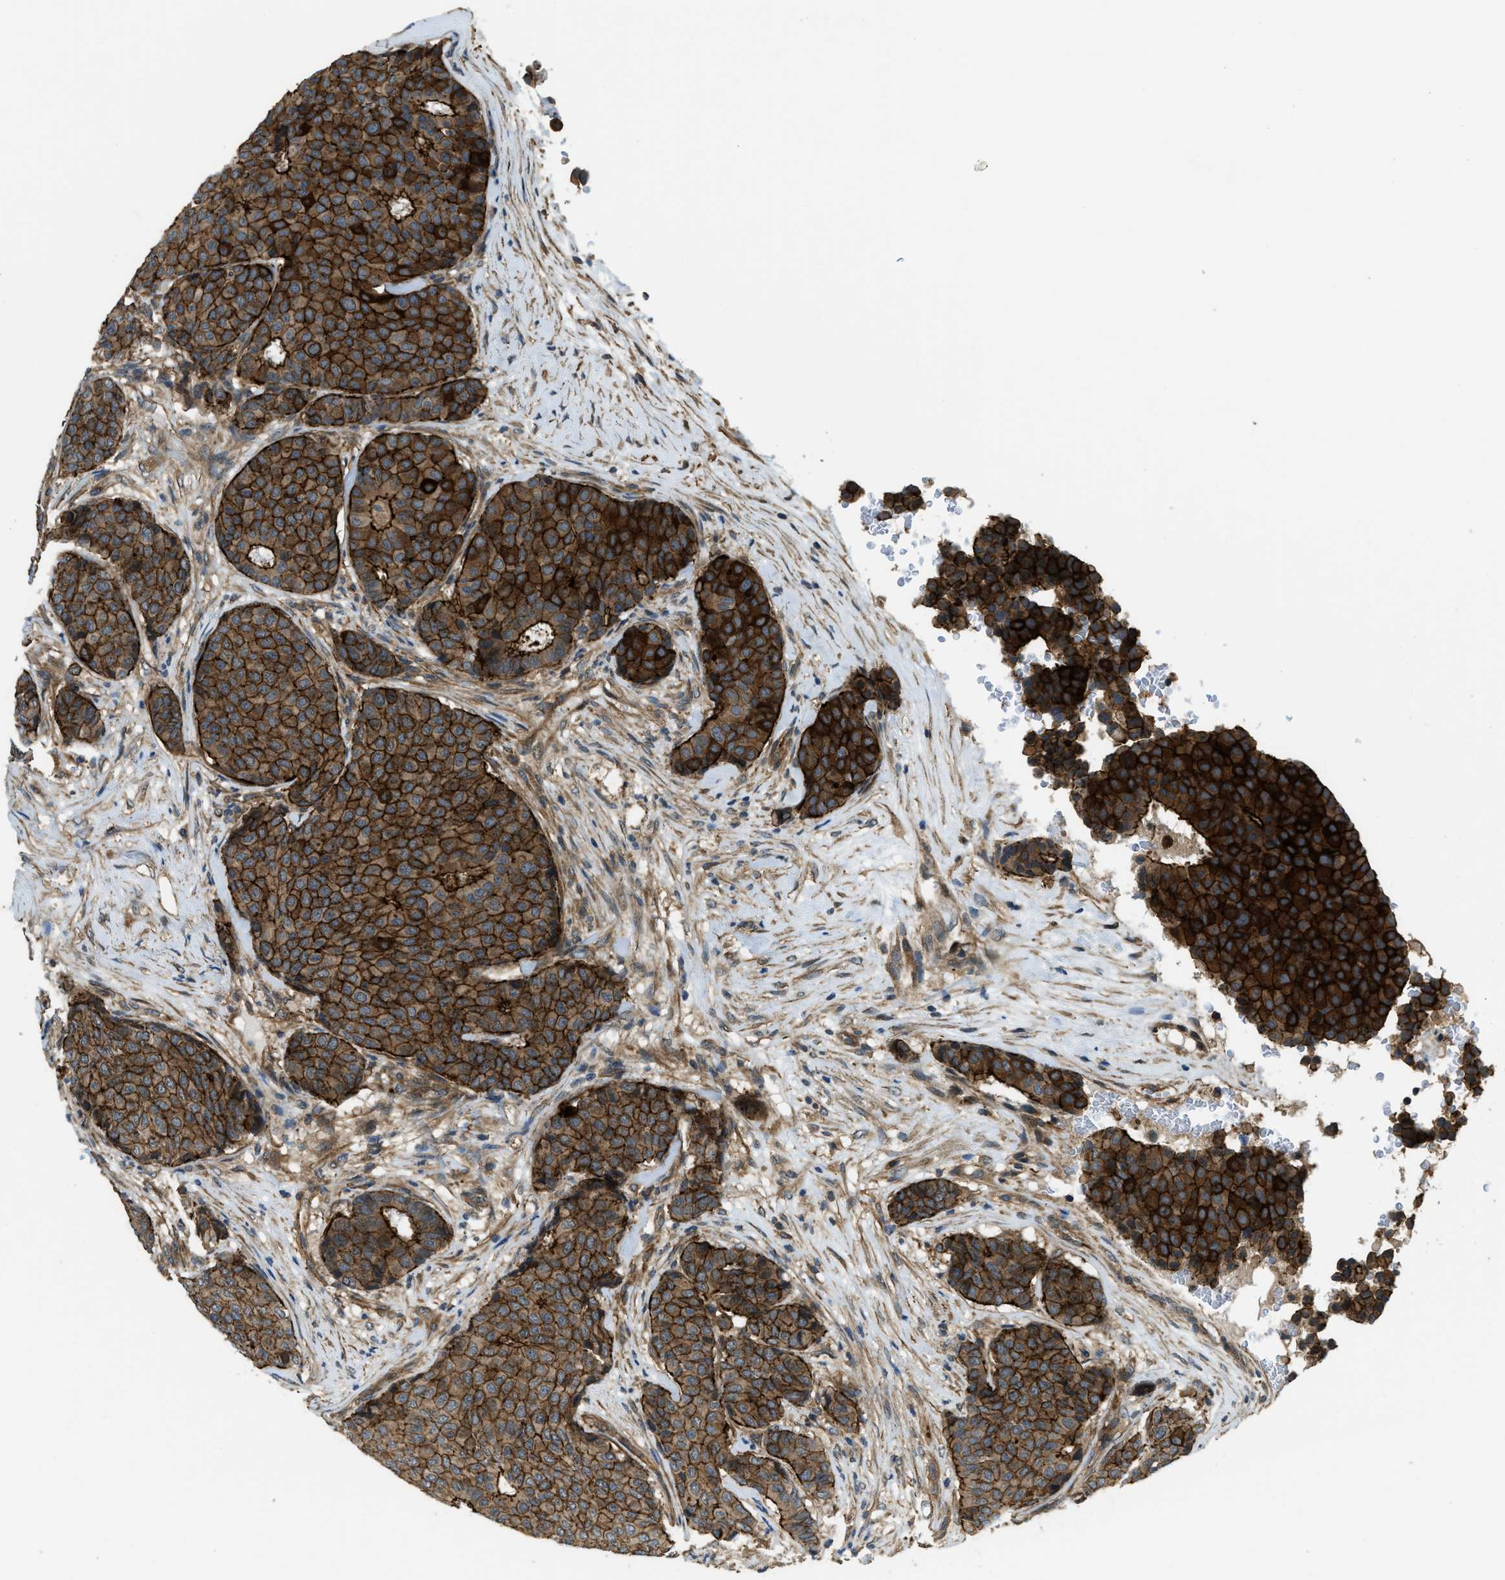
{"staining": {"intensity": "strong", "quantity": ">75%", "location": "cytoplasmic/membranous"}, "tissue": "breast cancer", "cell_type": "Tumor cells", "image_type": "cancer", "snomed": [{"axis": "morphology", "description": "Duct carcinoma"}, {"axis": "topography", "description": "Breast"}], "caption": "Immunohistochemistry (IHC) of human breast invasive ductal carcinoma demonstrates high levels of strong cytoplasmic/membranous positivity in about >75% of tumor cells.", "gene": "CGN", "patient": {"sex": "female", "age": 75}}